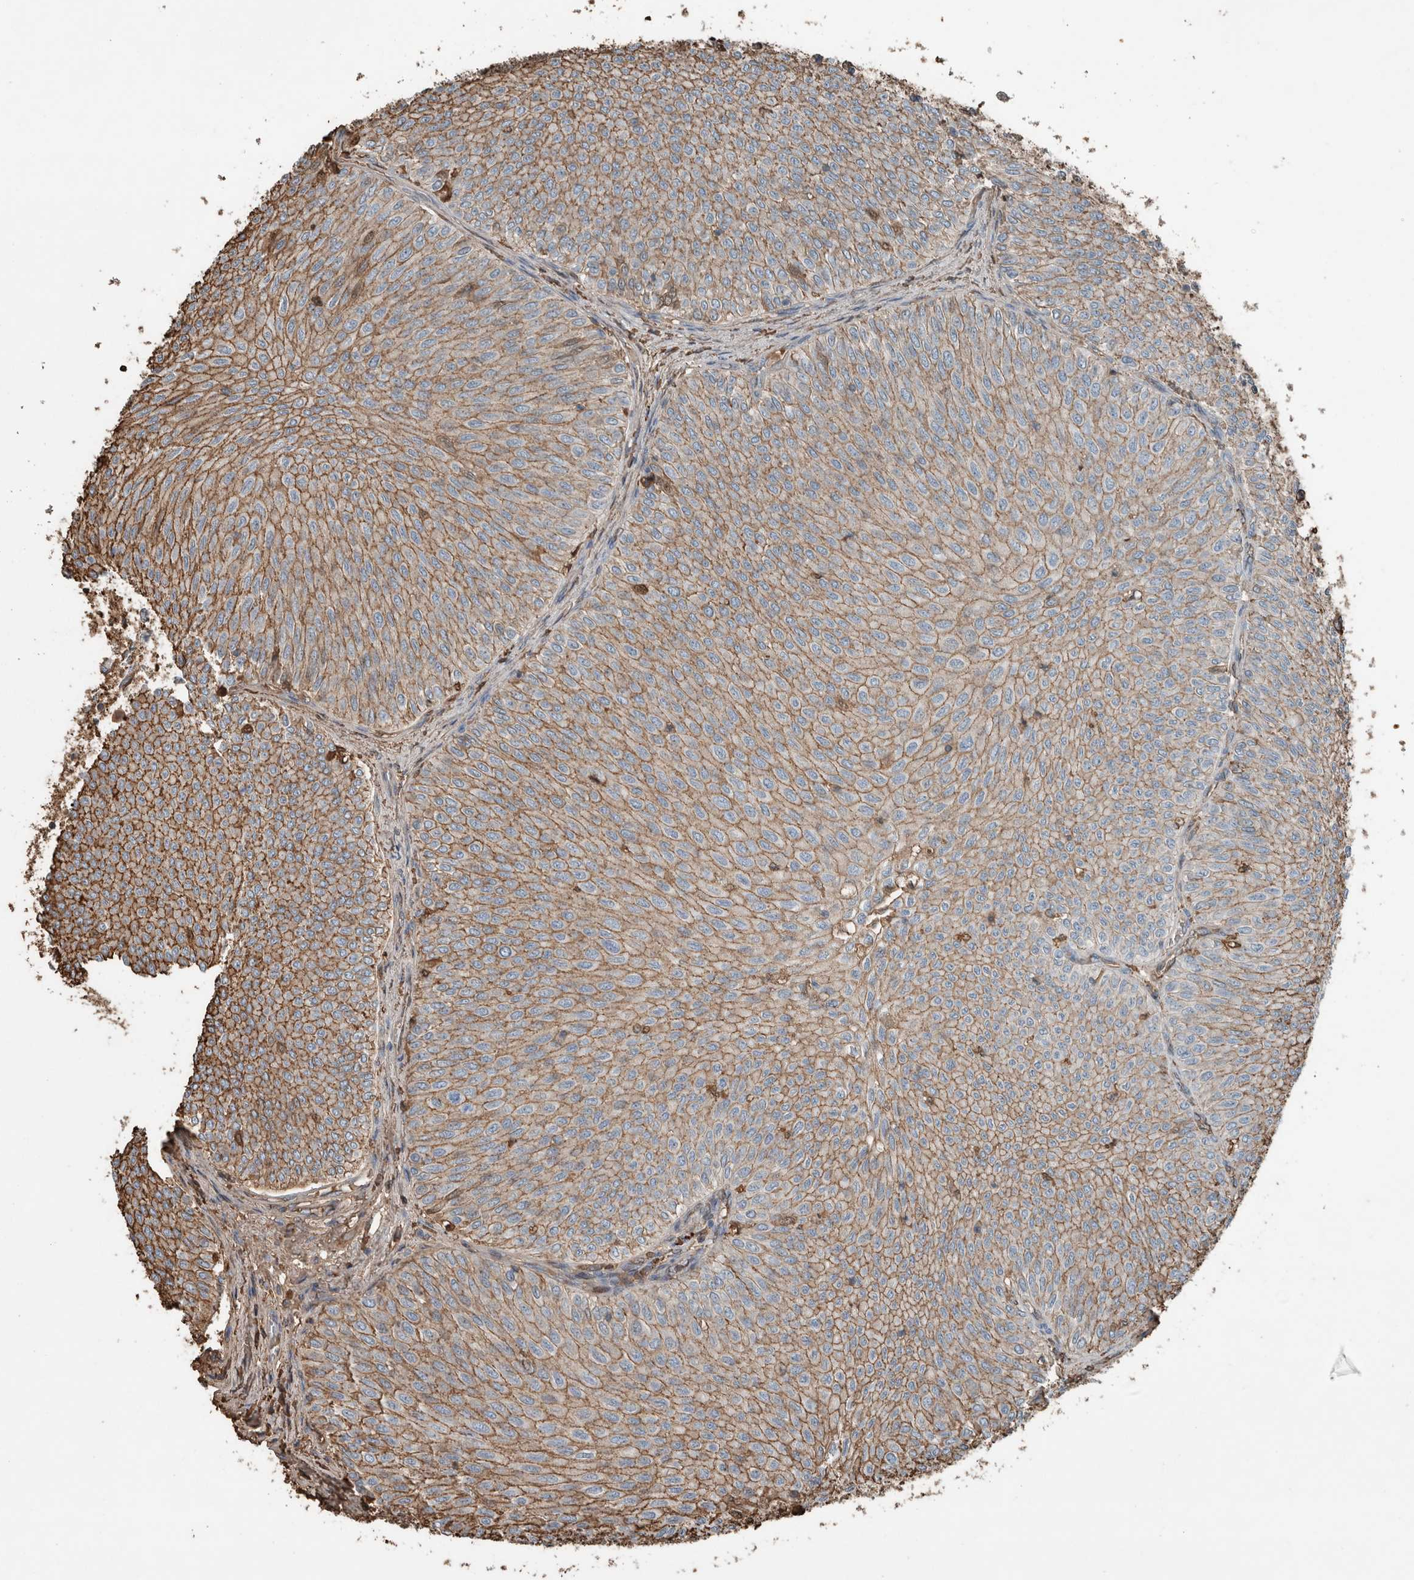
{"staining": {"intensity": "moderate", "quantity": ">75%", "location": "cytoplasmic/membranous"}, "tissue": "urothelial cancer", "cell_type": "Tumor cells", "image_type": "cancer", "snomed": [{"axis": "morphology", "description": "Urothelial carcinoma, Low grade"}, {"axis": "topography", "description": "Urinary bladder"}], "caption": "A brown stain labels moderate cytoplasmic/membranous staining of a protein in urothelial cancer tumor cells. Ihc stains the protein of interest in brown and the nuclei are stained blue.", "gene": "USP34", "patient": {"sex": "male", "age": 78}}